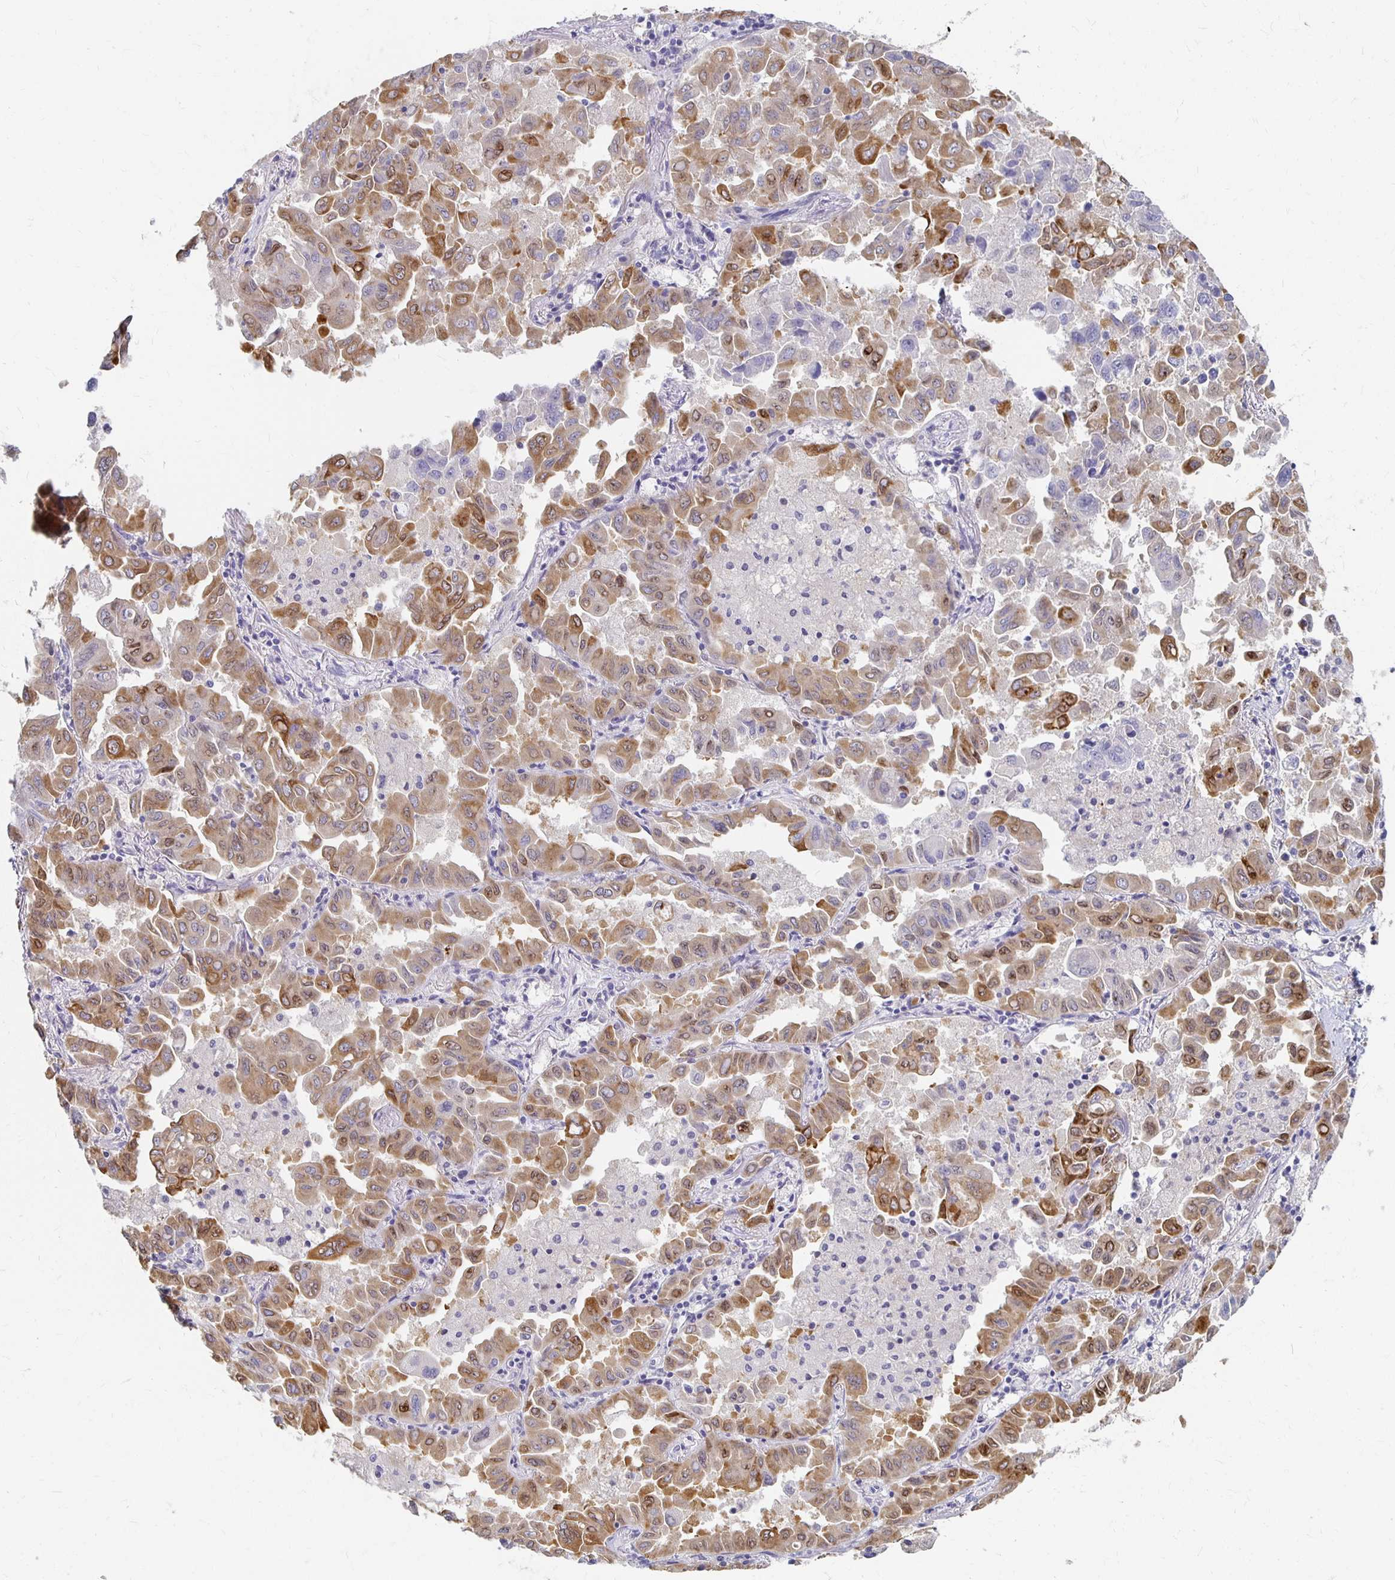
{"staining": {"intensity": "moderate", "quantity": ">75%", "location": "cytoplasmic/membranous"}, "tissue": "lung cancer", "cell_type": "Tumor cells", "image_type": "cancer", "snomed": [{"axis": "morphology", "description": "Adenocarcinoma, NOS"}, {"axis": "topography", "description": "Lung"}], "caption": "A brown stain shows moderate cytoplasmic/membranous positivity of a protein in lung cancer (adenocarcinoma) tumor cells. The staining was performed using DAB, with brown indicating positive protein expression. Nuclei are stained blue with hematoxylin.", "gene": "FKRP", "patient": {"sex": "male", "age": 64}}